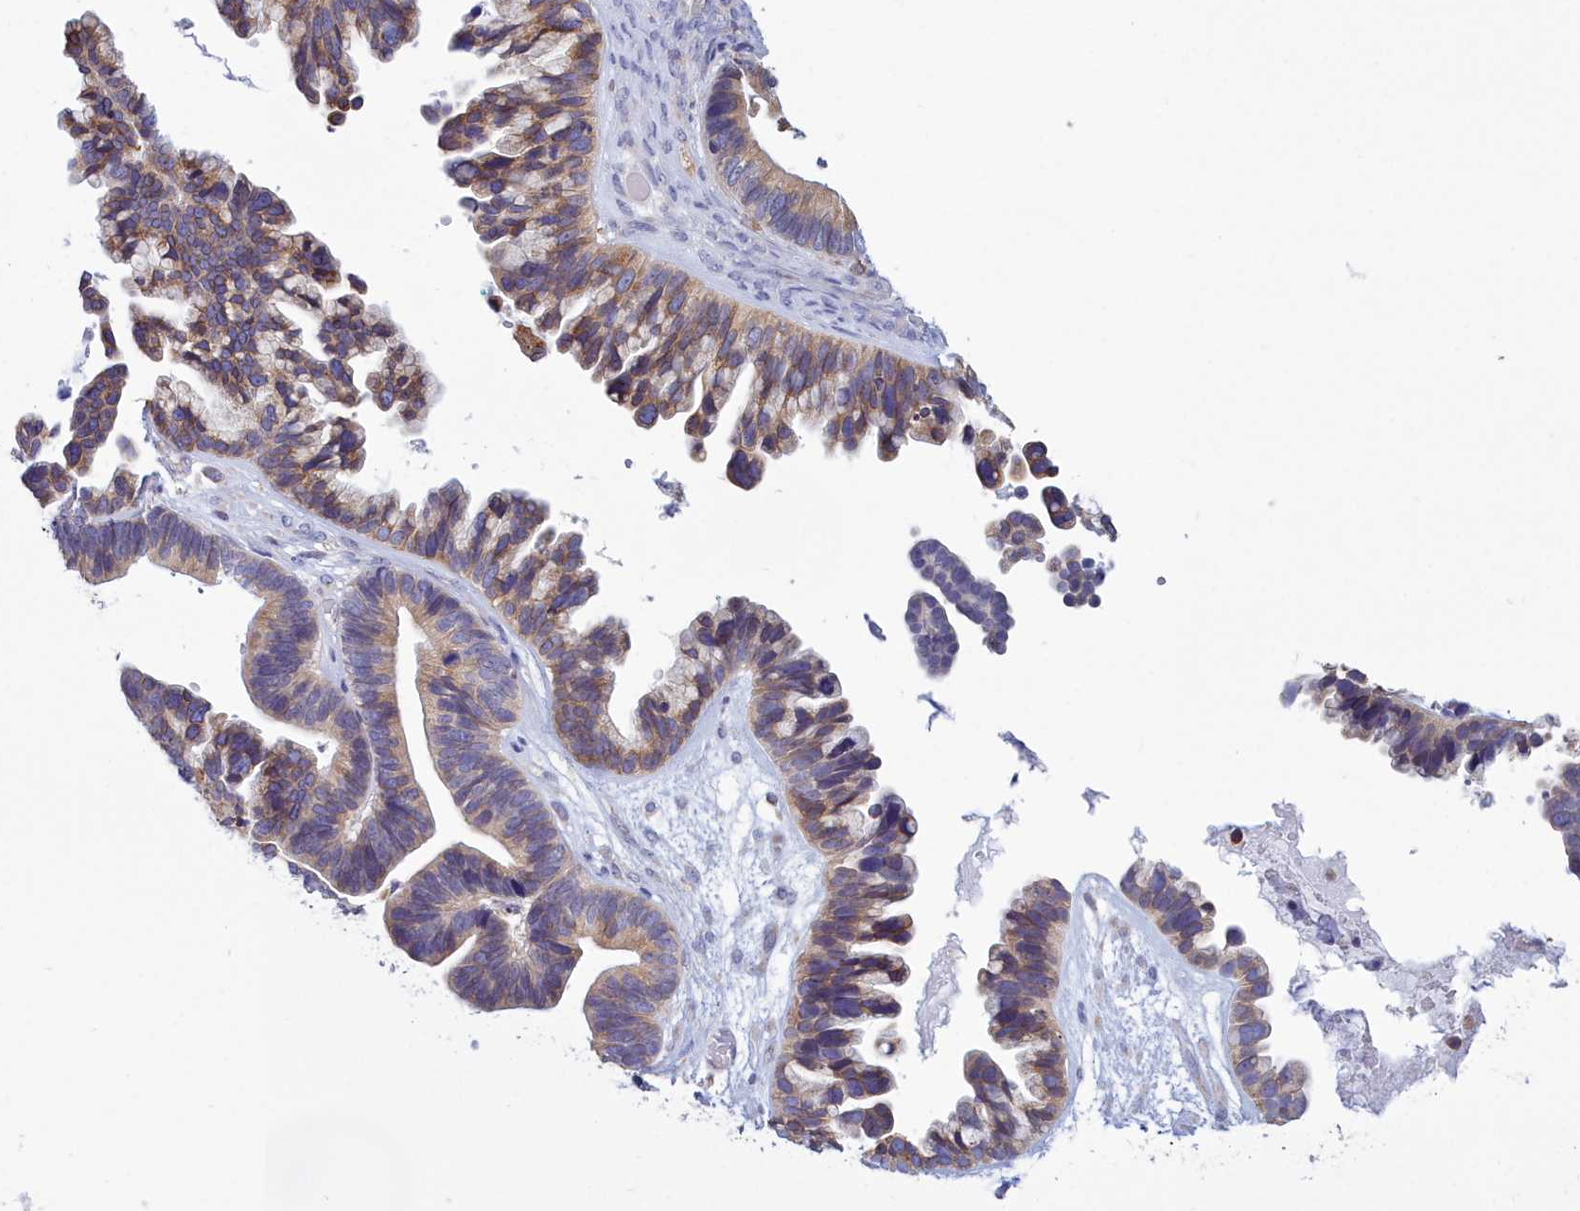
{"staining": {"intensity": "moderate", "quantity": ">75%", "location": "cytoplasmic/membranous"}, "tissue": "ovarian cancer", "cell_type": "Tumor cells", "image_type": "cancer", "snomed": [{"axis": "morphology", "description": "Cystadenocarcinoma, serous, NOS"}, {"axis": "topography", "description": "Ovary"}], "caption": "A brown stain labels moderate cytoplasmic/membranous positivity of a protein in ovarian cancer (serous cystadenocarcinoma) tumor cells.", "gene": "HM13", "patient": {"sex": "female", "age": 56}}